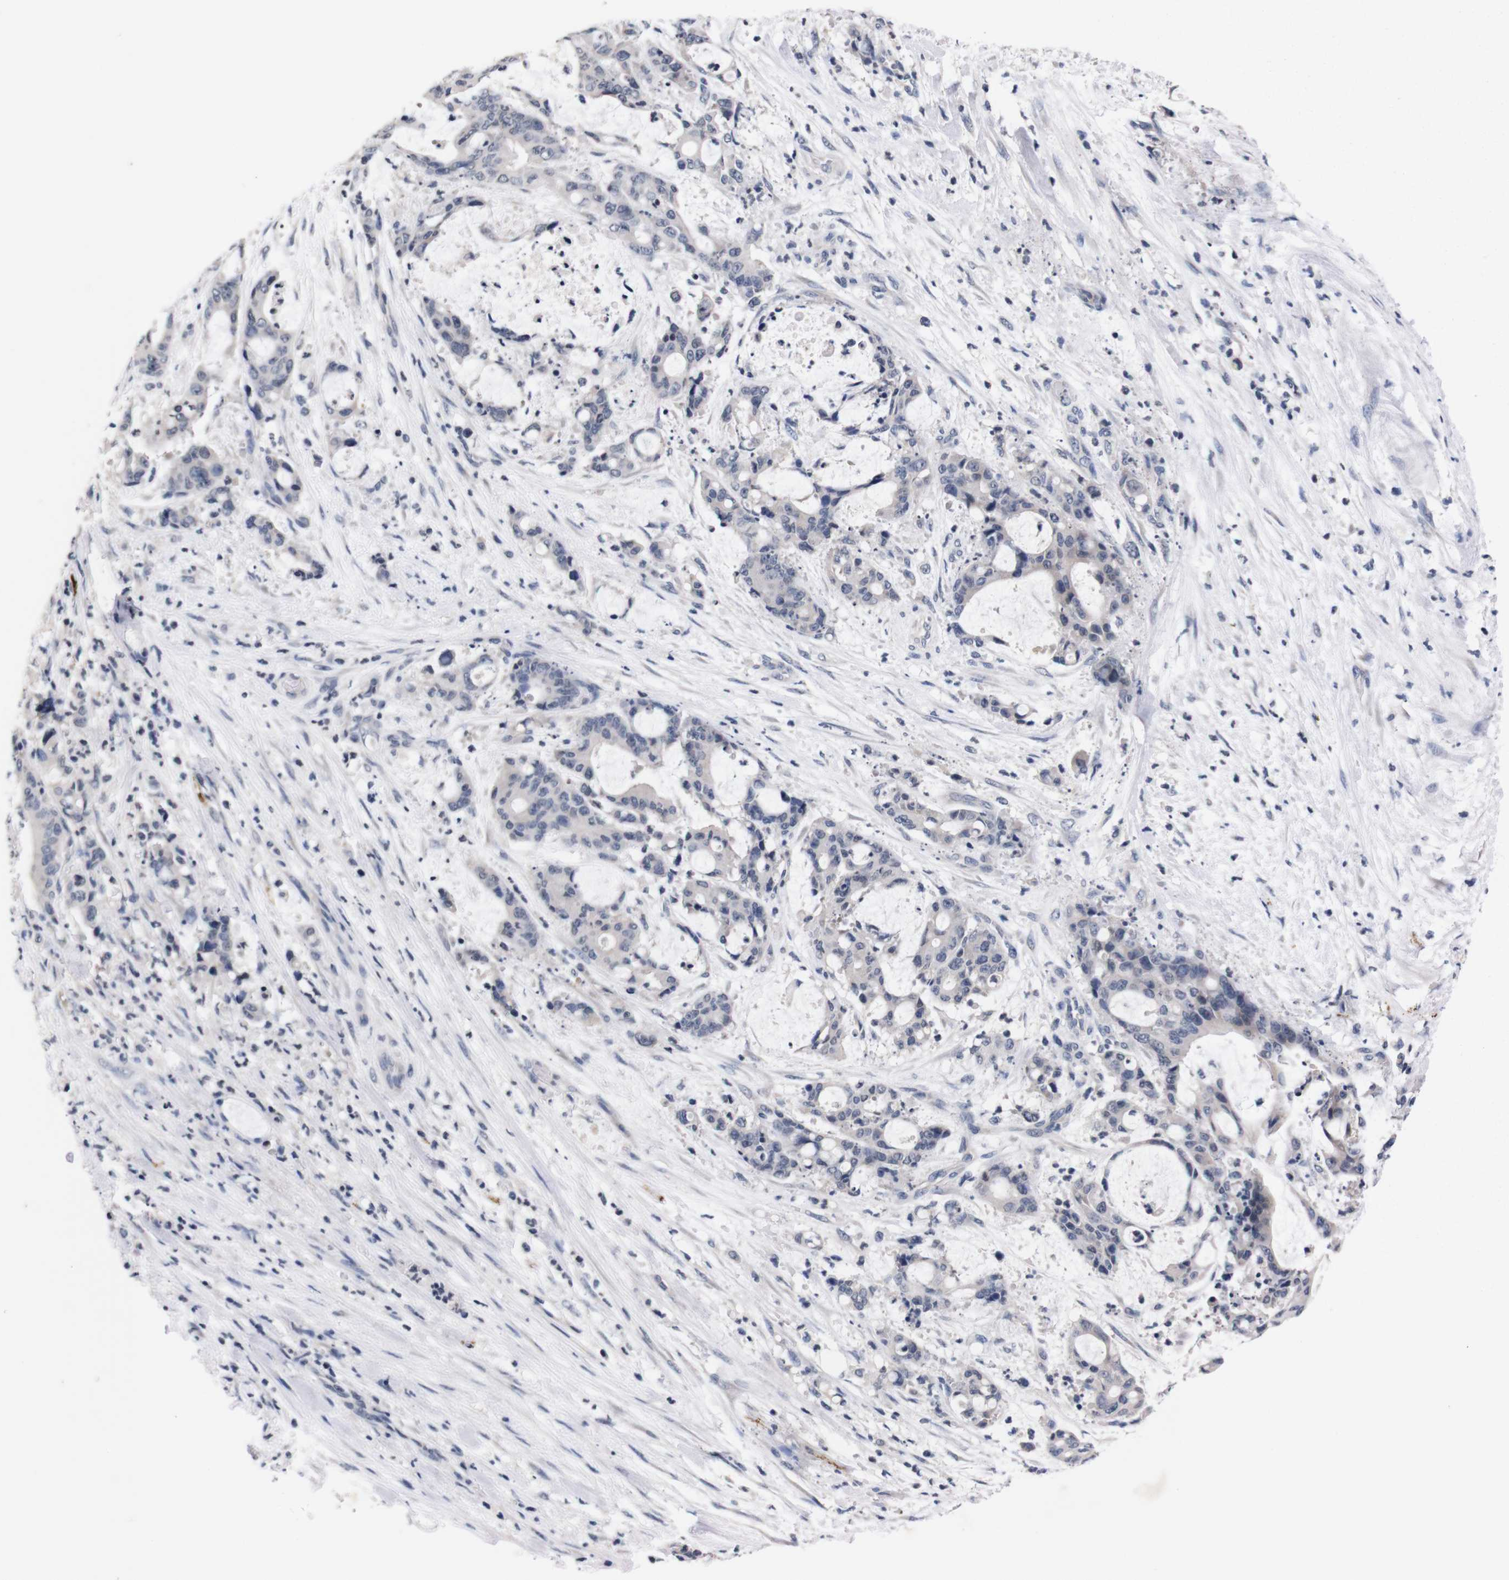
{"staining": {"intensity": "negative", "quantity": "none", "location": "none"}, "tissue": "liver cancer", "cell_type": "Tumor cells", "image_type": "cancer", "snomed": [{"axis": "morphology", "description": "Normal tissue, NOS"}, {"axis": "morphology", "description": "Cholangiocarcinoma"}, {"axis": "topography", "description": "Liver"}, {"axis": "topography", "description": "Peripheral nerve tissue"}], "caption": "IHC of cholangiocarcinoma (liver) shows no staining in tumor cells.", "gene": "TNFRSF21", "patient": {"sex": "female", "age": 73}}